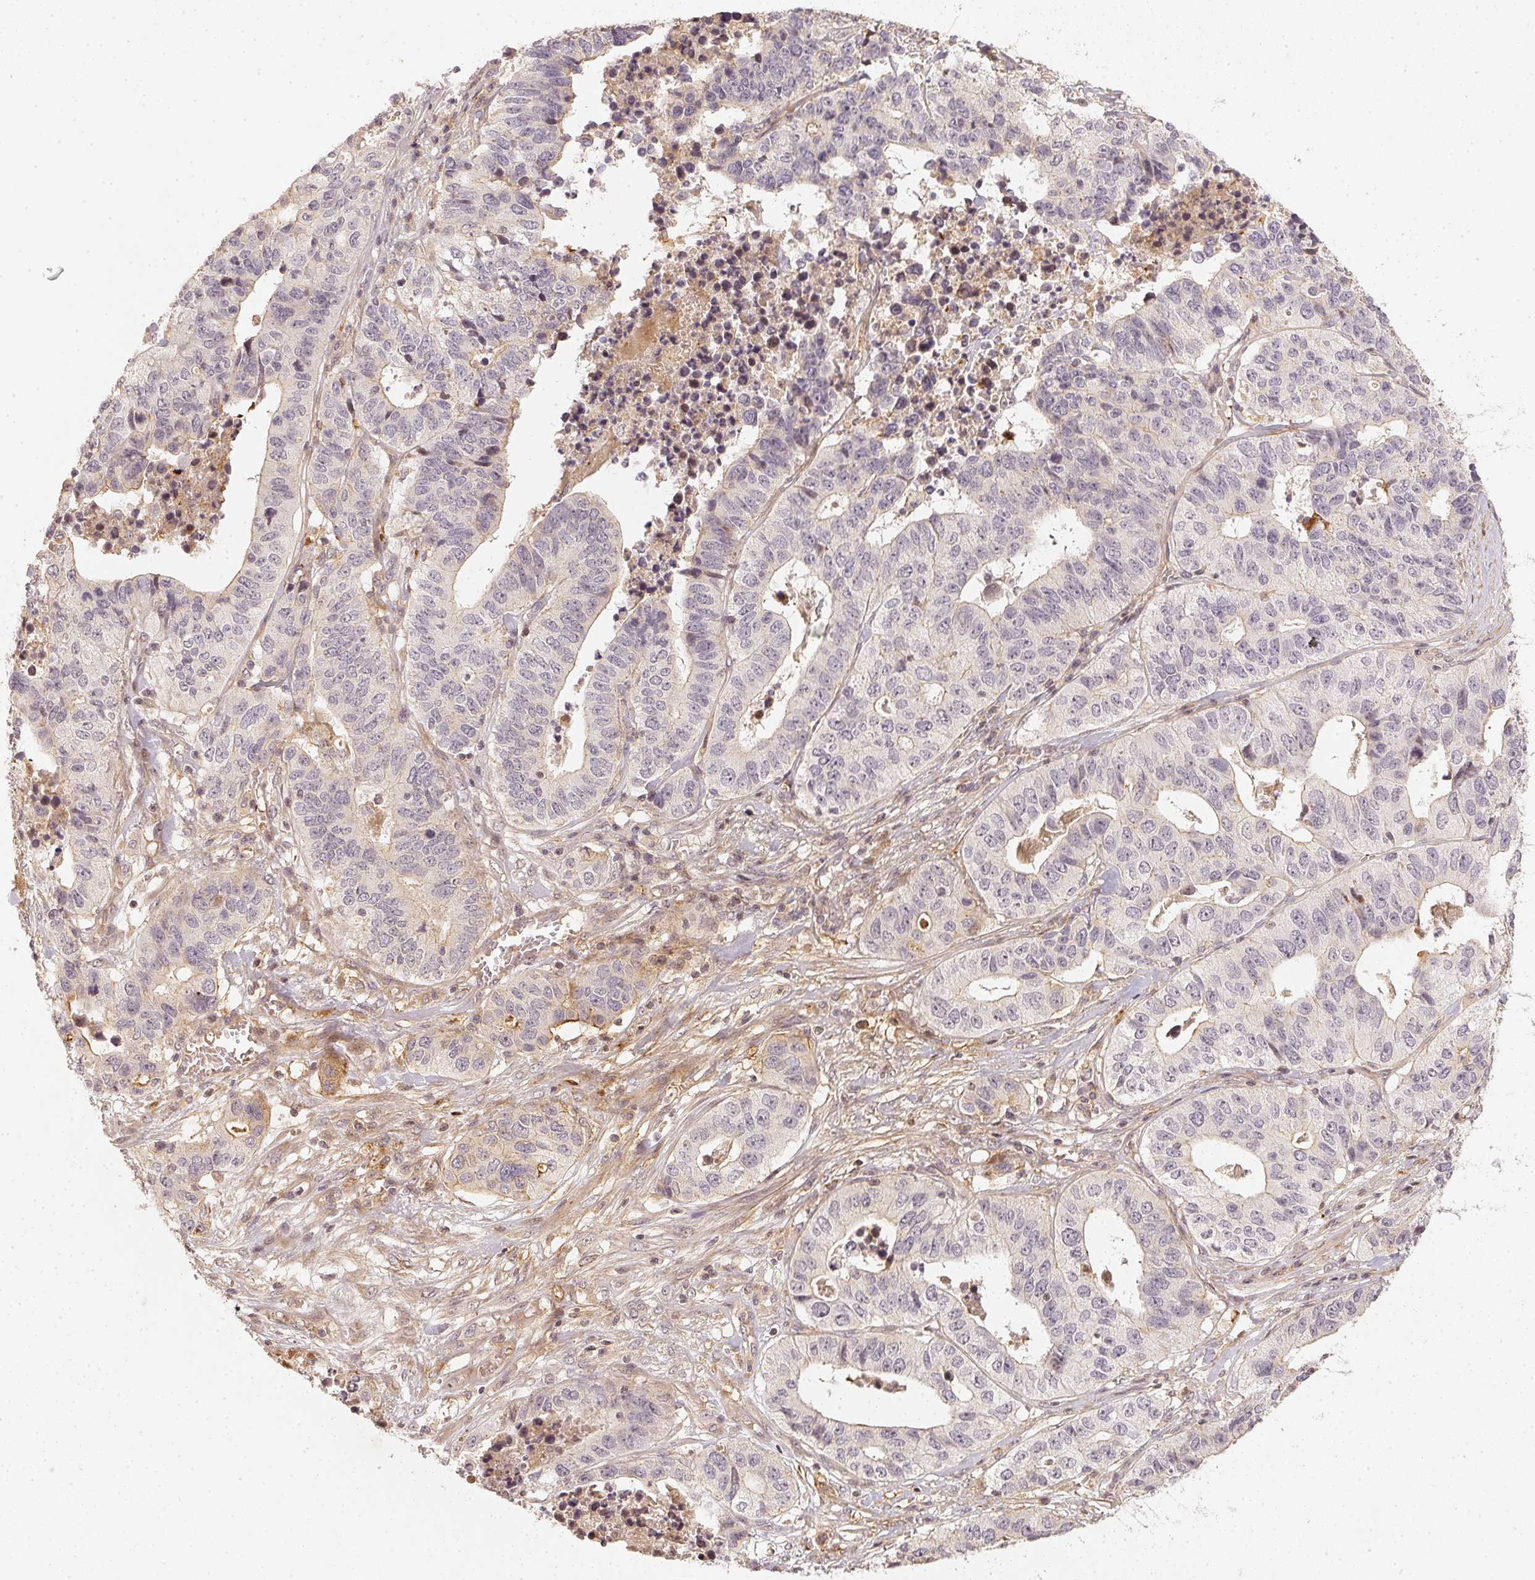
{"staining": {"intensity": "negative", "quantity": "none", "location": "none"}, "tissue": "stomach cancer", "cell_type": "Tumor cells", "image_type": "cancer", "snomed": [{"axis": "morphology", "description": "Adenocarcinoma, NOS"}, {"axis": "topography", "description": "Stomach, upper"}], "caption": "Tumor cells are negative for brown protein staining in adenocarcinoma (stomach).", "gene": "SERPINE1", "patient": {"sex": "female", "age": 67}}